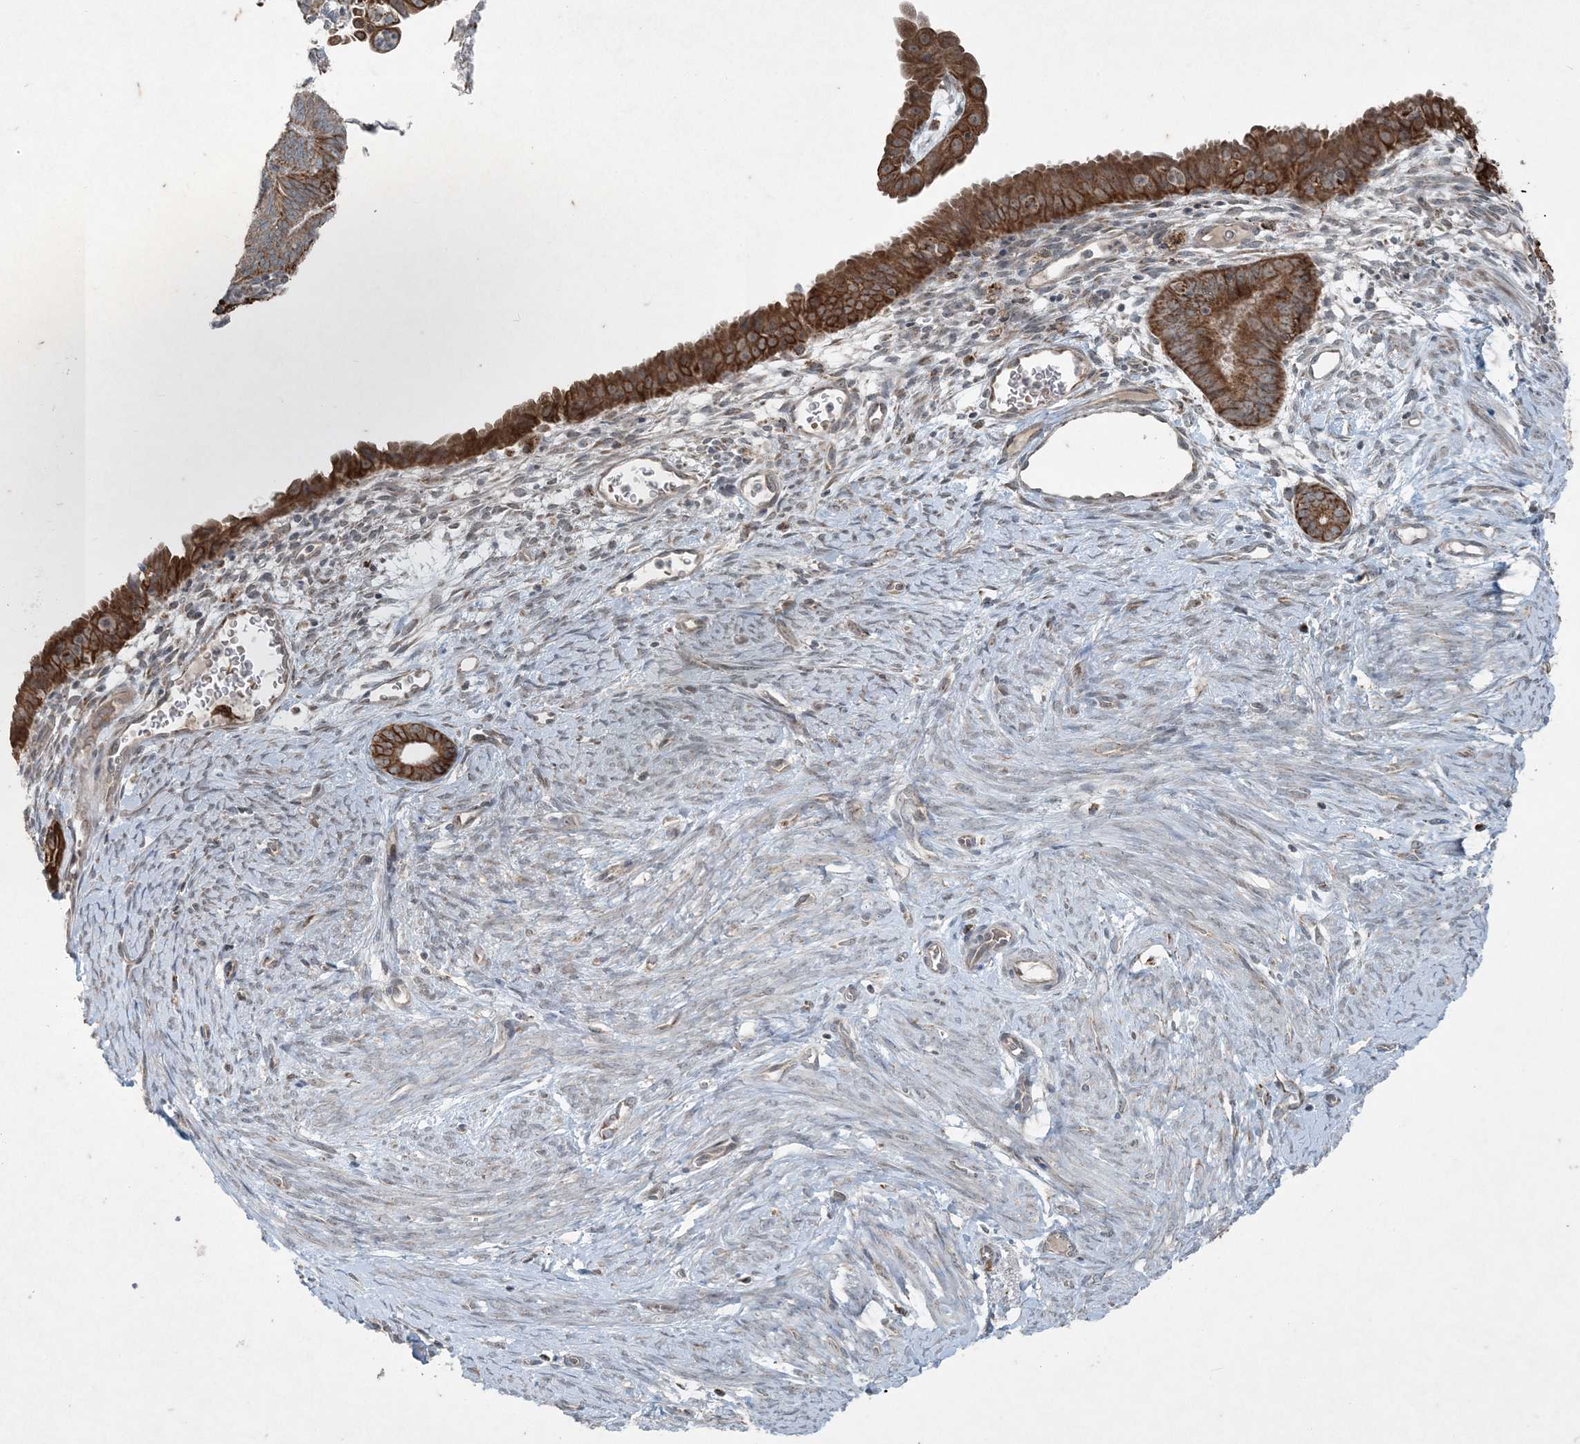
{"staining": {"intensity": "strong", "quantity": ">75%", "location": "cytoplasmic/membranous"}, "tissue": "endometrial cancer", "cell_type": "Tumor cells", "image_type": "cancer", "snomed": [{"axis": "morphology", "description": "Adenocarcinoma, NOS"}, {"axis": "topography", "description": "Endometrium"}], "caption": "Approximately >75% of tumor cells in human endometrial cancer exhibit strong cytoplasmic/membranous protein positivity as visualized by brown immunohistochemical staining.", "gene": "PC", "patient": {"sex": "female", "age": 51}}